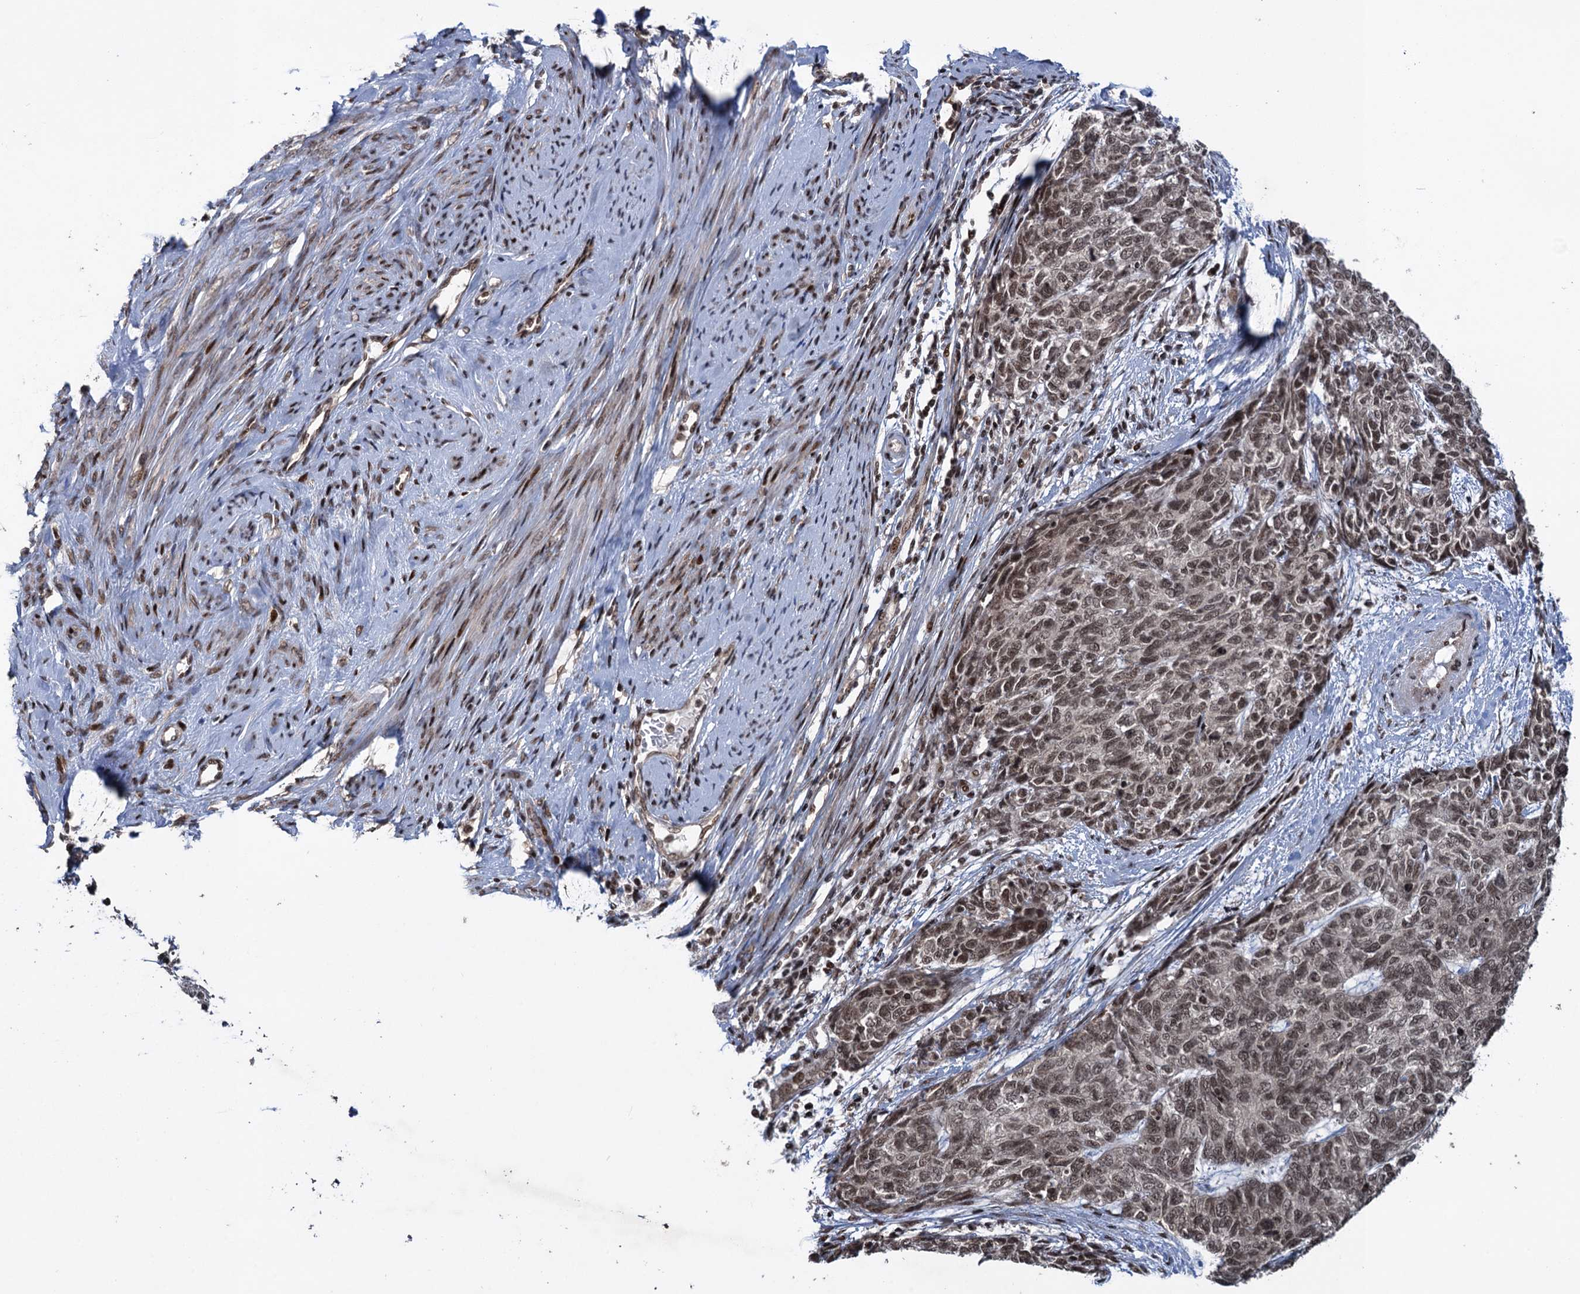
{"staining": {"intensity": "moderate", "quantity": ">75%", "location": "nuclear"}, "tissue": "cervical cancer", "cell_type": "Tumor cells", "image_type": "cancer", "snomed": [{"axis": "morphology", "description": "Squamous cell carcinoma, NOS"}, {"axis": "topography", "description": "Cervix"}], "caption": "Tumor cells demonstrate medium levels of moderate nuclear staining in about >75% of cells in squamous cell carcinoma (cervical).", "gene": "ZNF169", "patient": {"sex": "female", "age": 63}}